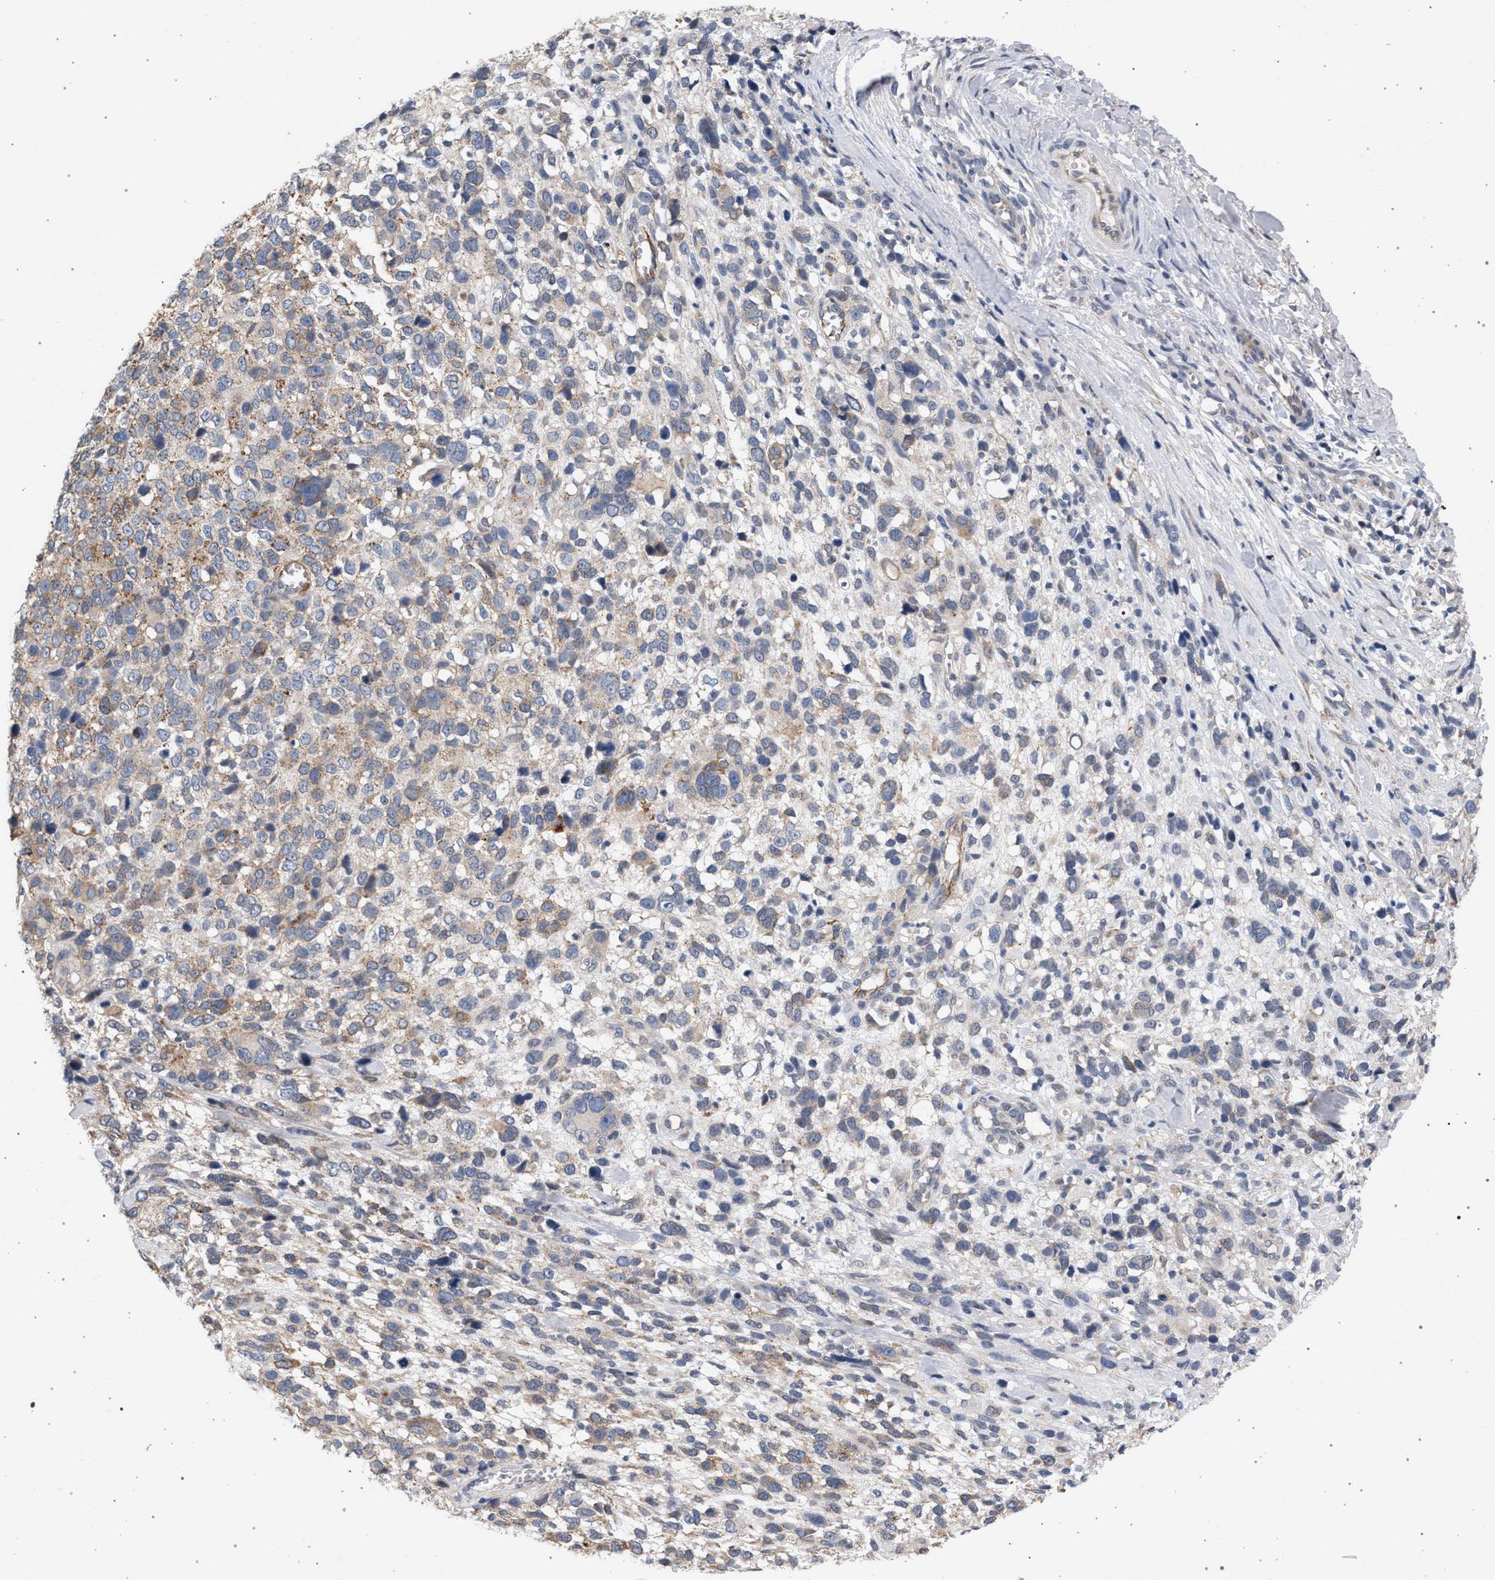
{"staining": {"intensity": "weak", "quantity": "25%-75%", "location": "cytoplasmic/membranous"}, "tissue": "melanoma", "cell_type": "Tumor cells", "image_type": "cancer", "snomed": [{"axis": "morphology", "description": "Malignant melanoma, NOS"}, {"axis": "topography", "description": "Skin"}], "caption": "An image showing weak cytoplasmic/membranous positivity in approximately 25%-75% of tumor cells in malignant melanoma, as visualized by brown immunohistochemical staining.", "gene": "ARPC5L", "patient": {"sex": "female", "age": 55}}